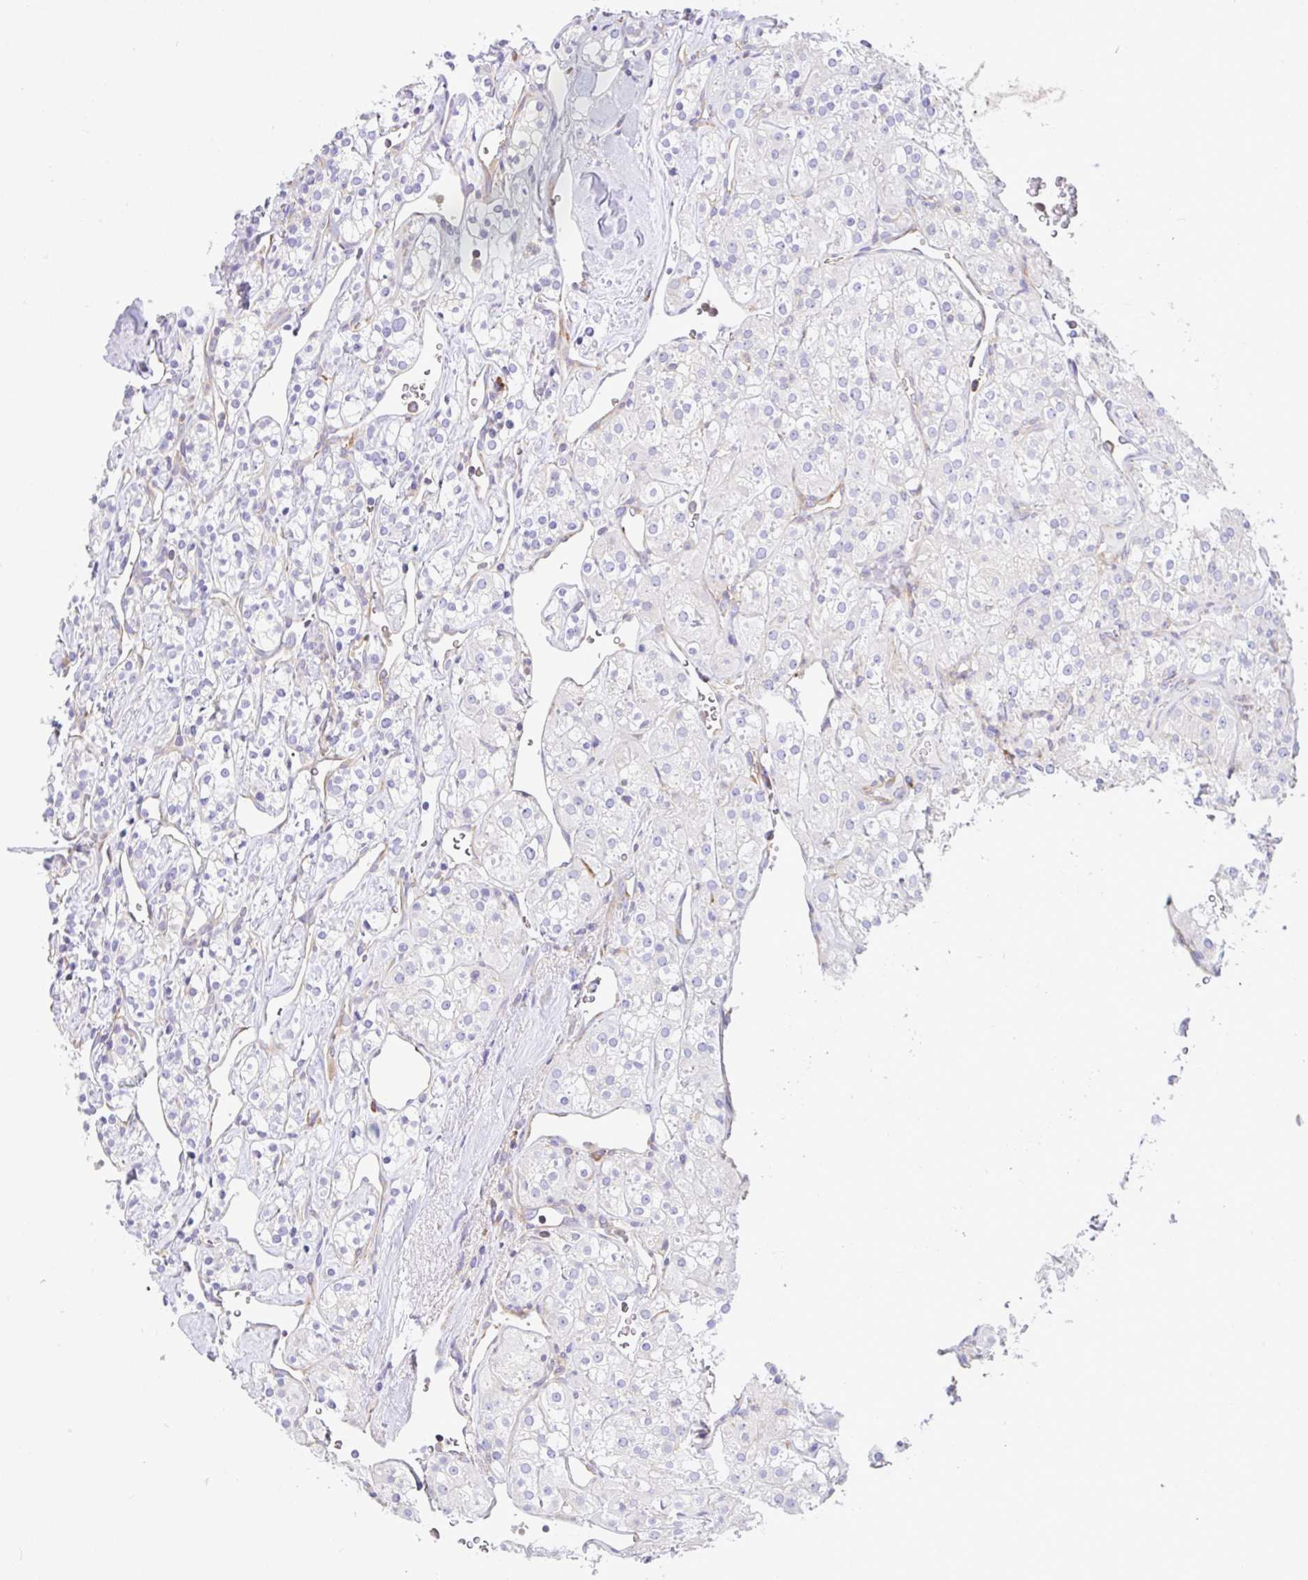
{"staining": {"intensity": "negative", "quantity": "none", "location": "none"}, "tissue": "renal cancer", "cell_type": "Tumor cells", "image_type": "cancer", "snomed": [{"axis": "morphology", "description": "Adenocarcinoma, NOS"}, {"axis": "topography", "description": "Kidney"}], "caption": "There is no significant positivity in tumor cells of renal cancer. (DAB (3,3'-diaminobenzidine) immunohistochemistry, high magnification).", "gene": "GFPT2", "patient": {"sex": "male", "age": 77}}